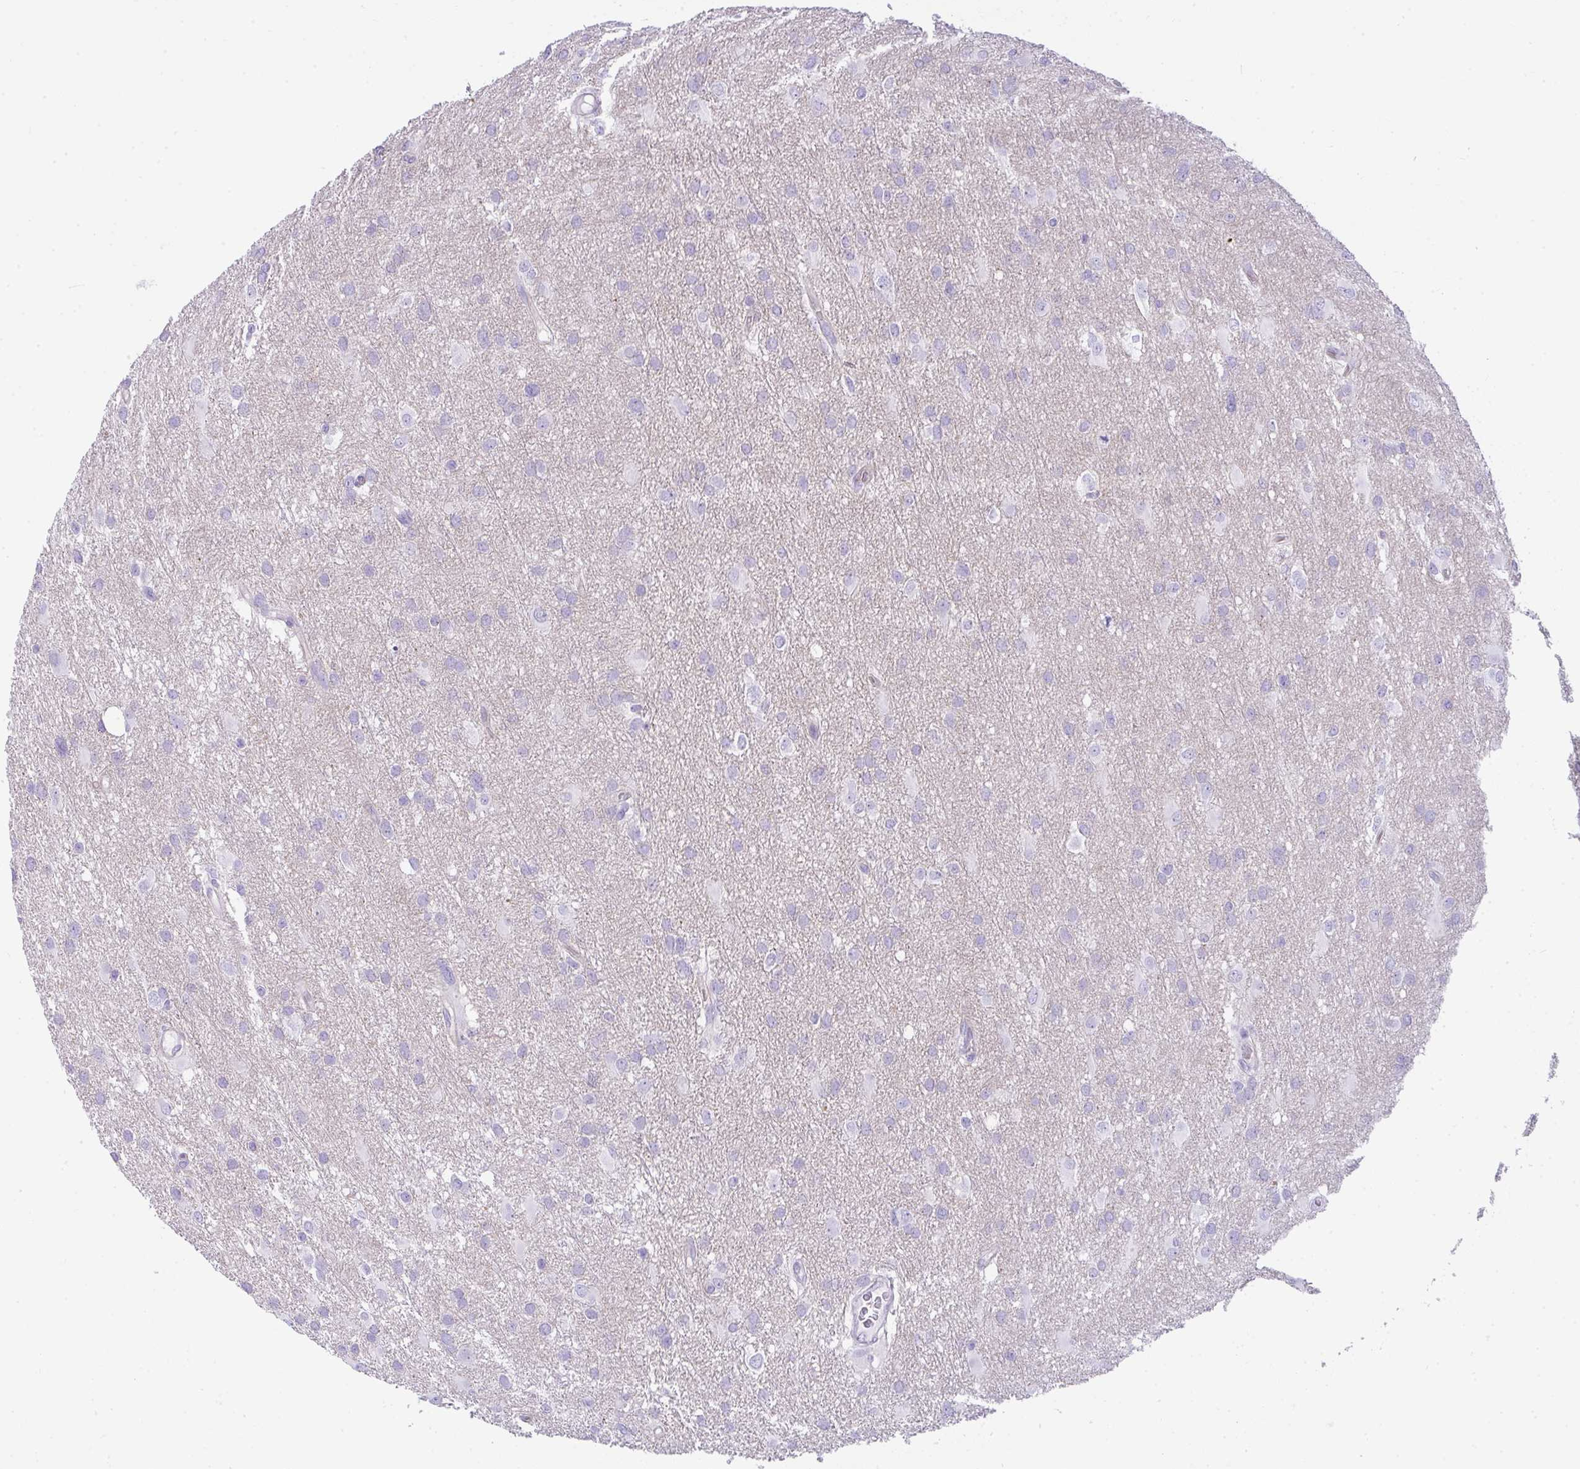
{"staining": {"intensity": "negative", "quantity": "none", "location": "none"}, "tissue": "glioma", "cell_type": "Tumor cells", "image_type": "cancer", "snomed": [{"axis": "morphology", "description": "Glioma, malignant, High grade"}, {"axis": "topography", "description": "Brain"}], "caption": "The histopathology image displays no staining of tumor cells in glioma. Brightfield microscopy of immunohistochemistry (IHC) stained with DAB (brown) and hematoxylin (blue), captured at high magnification.", "gene": "RASL10A", "patient": {"sex": "male", "age": 53}}